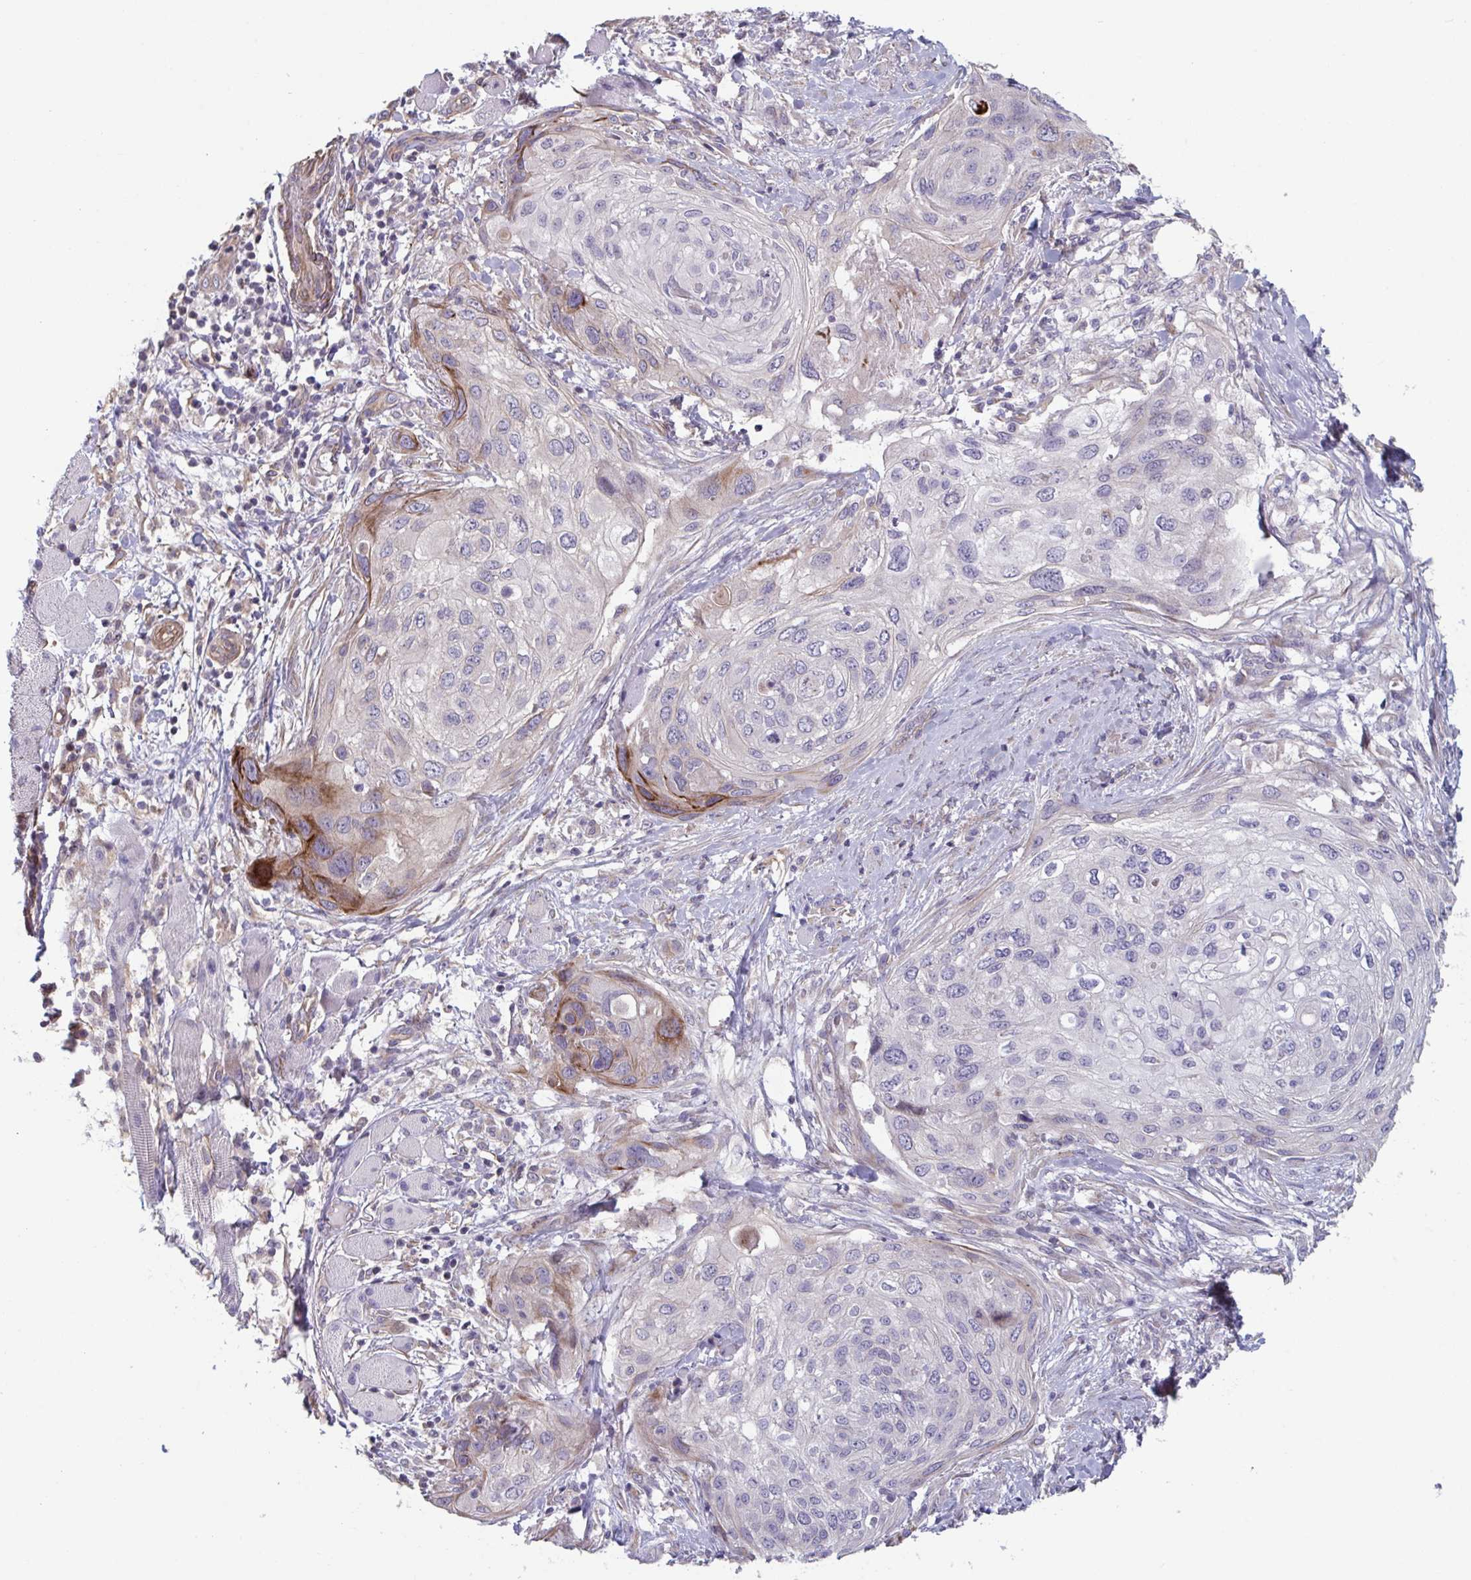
{"staining": {"intensity": "moderate", "quantity": "<25%", "location": "cytoplasmic/membranous"}, "tissue": "skin cancer", "cell_type": "Tumor cells", "image_type": "cancer", "snomed": [{"axis": "morphology", "description": "Squamous cell carcinoma, NOS"}, {"axis": "topography", "description": "Skin"}], "caption": "A high-resolution micrograph shows immunohistochemistry staining of skin squamous cell carcinoma, which demonstrates moderate cytoplasmic/membranous expression in approximately <25% of tumor cells.", "gene": "TNFSF10", "patient": {"sex": "female", "age": 87}}